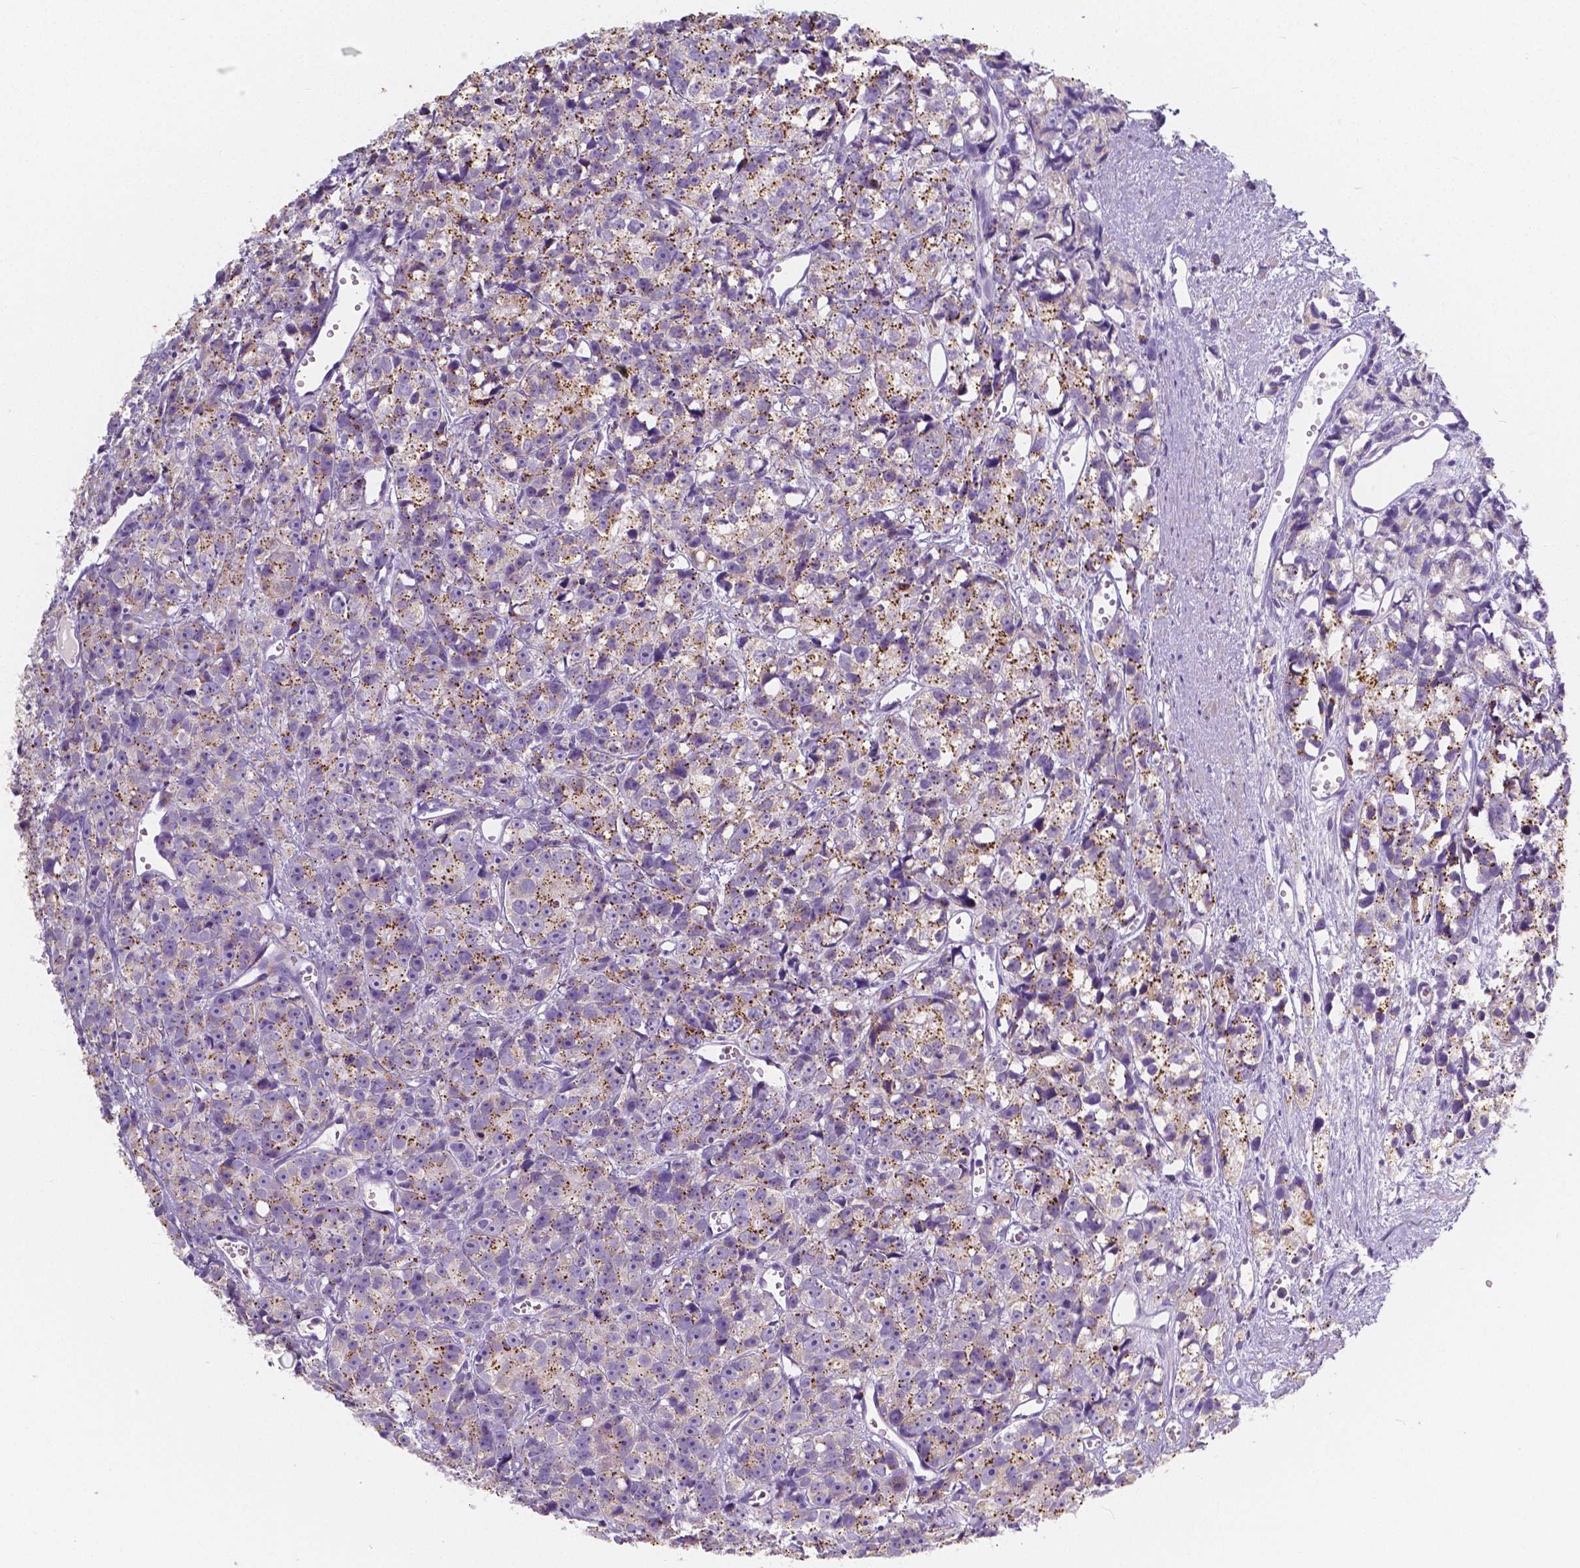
{"staining": {"intensity": "moderate", "quantity": "25%-75%", "location": "cytoplasmic/membranous"}, "tissue": "prostate cancer", "cell_type": "Tumor cells", "image_type": "cancer", "snomed": [{"axis": "morphology", "description": "Adenocarcinoma, High grade"}, {"axis": "topography", "description": "Prostate"}], "caption": "Protein expression analysis of prostate cancer (adenocarcinoma (high-grade)) demonstrates moderate cytoplasmic/membranous expression in approximately 25%-75% of tumor cells. (DAB (3,3'-diaminobenzidine) IHC, brown staining for protein, blue staining for nuclei).", "gene": "RNF186", "patient": {"sex": "male", "age": 77}}